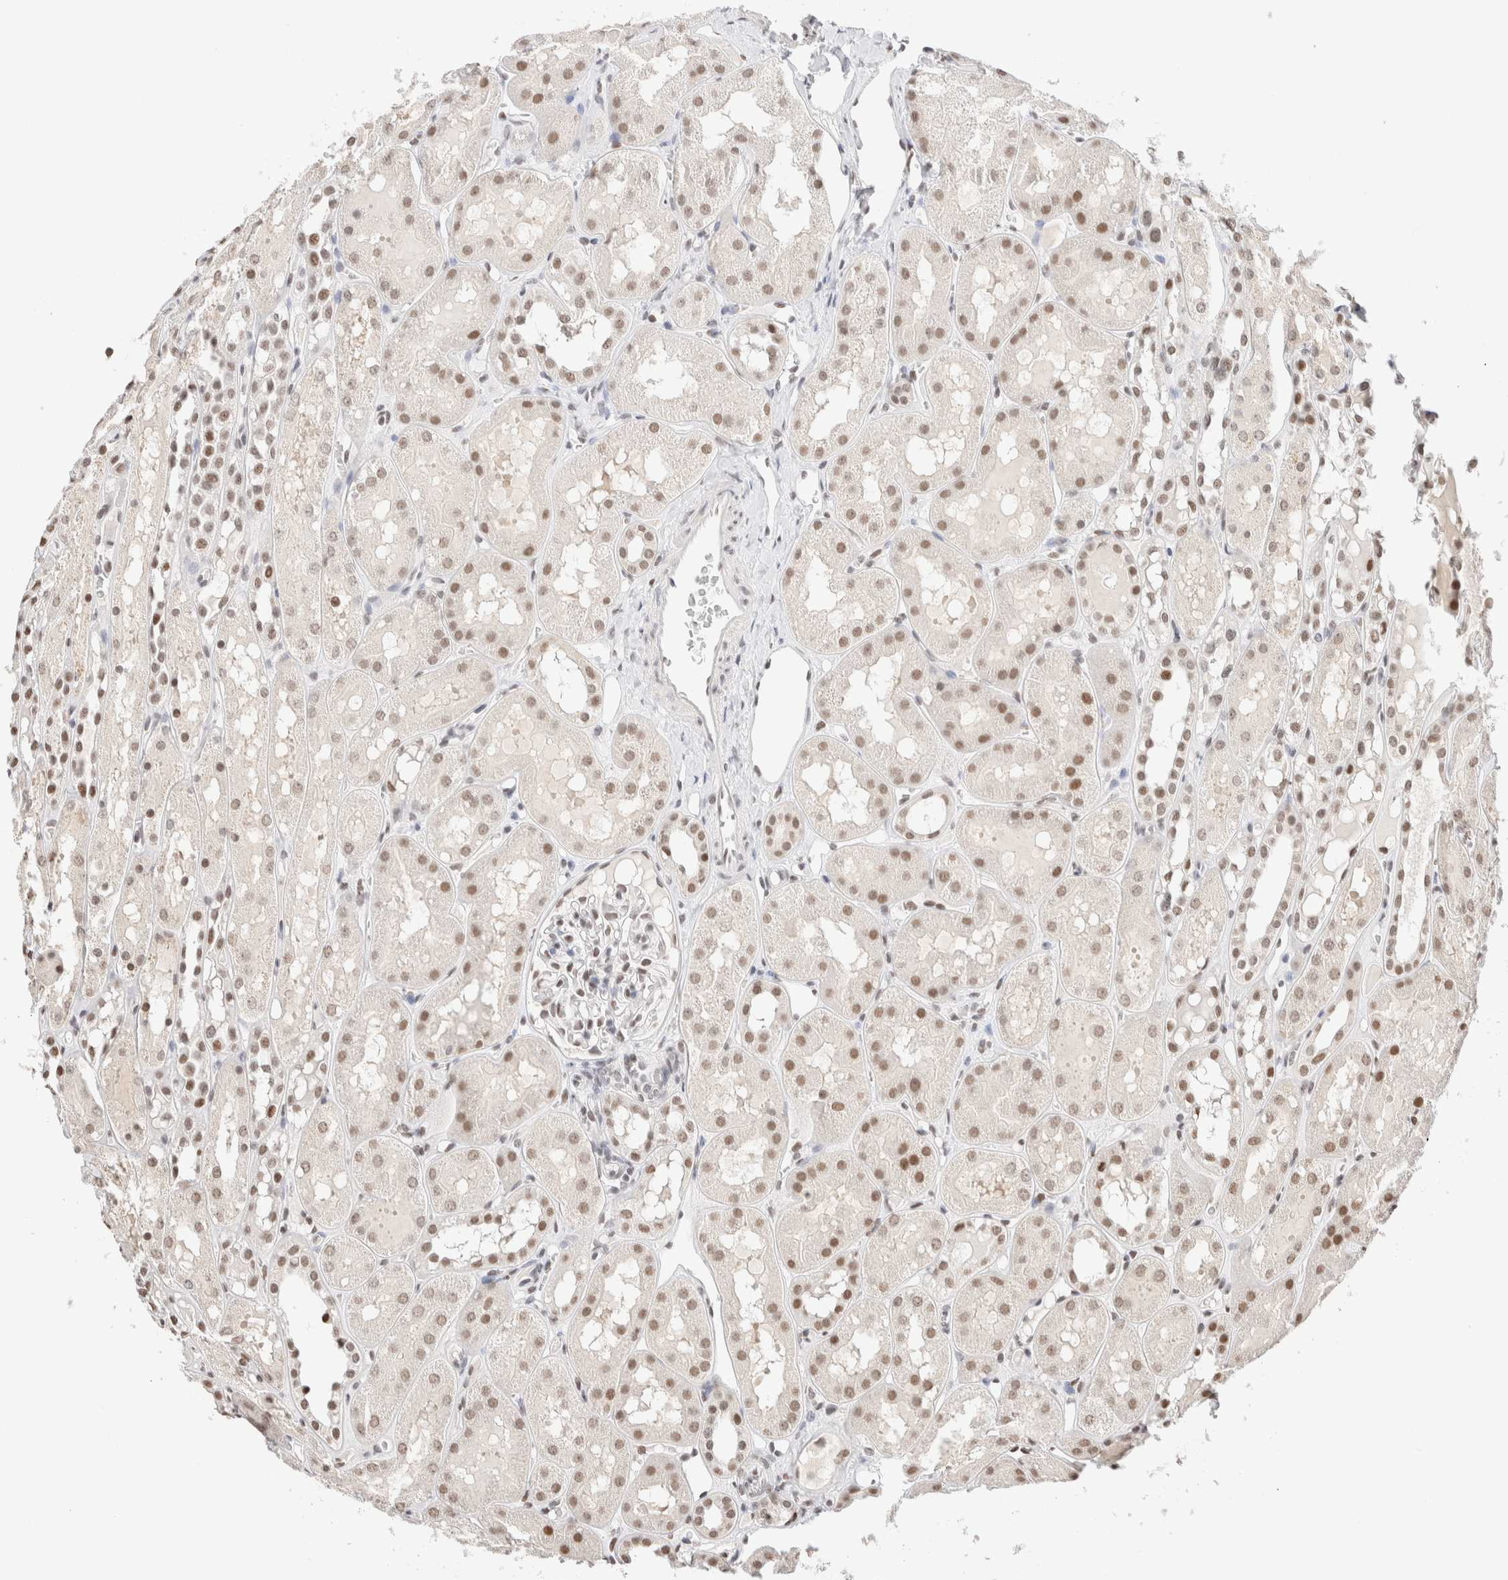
{"staining": {"intensity": "moderate", "quantity": "<25%", "location": "nuclear"}, "tissue": "kidney", "cell_type": "Cells in glomeruli", "image_type": "normal", "snomed": [{"axis": "morphology", "description": "Normal tissue, NOS"}, {"axis": "topography", "description": "Kidney"}, {"axis": "topography", "description": "Urinary bladder"}], "caption": "Immunohistochemistry (IHC) (DAB) staining of normal kidney demonstrates moderate nuclear protein staining in approximately <25% of cells in glomeruli.", "gene": "SUPT3H", "patient": {"sex": "male", "age": 16}}